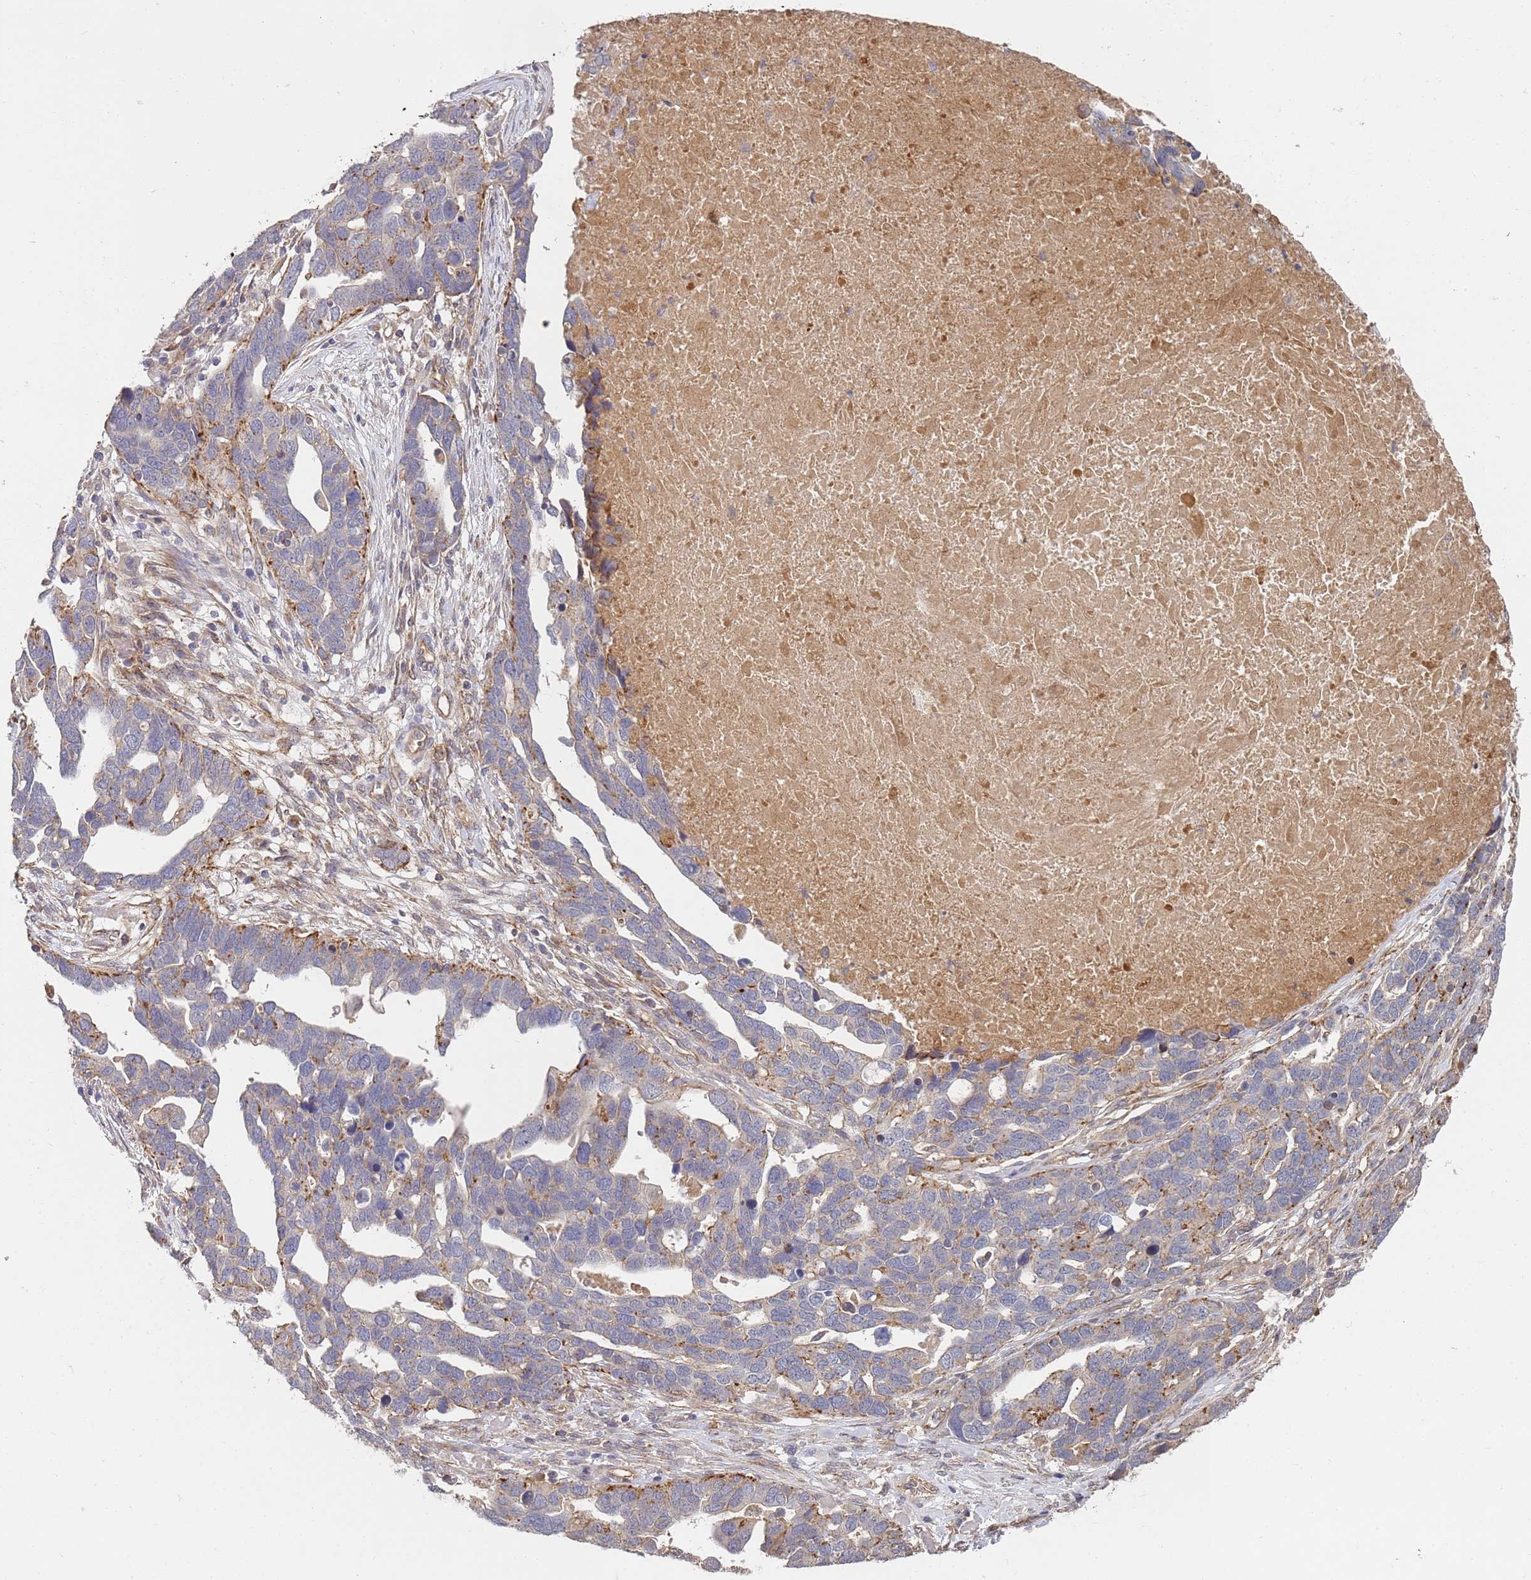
{"staining": {"intensity": "moderate", "quantity": "<25%", "location": "cytoplasmic/membranous"}, "tissue": "ovarian cancer", "cell_type": "Tumor cells", "image_type": "cancer", "snomed": [{"axis": "morphology", "description": "Cystadenocarcinoma, serous, NOS"}, {"axis": "topography", "description": "Ovary"}], "caption": "Tumor cells exhibit low levels of moderate cytoplasmic/membranous staining in about <25% of cells in ovarian serous cystadenocarcinoma. The staining was performed using DAB, with brown indicating positive protein expression. Nuclei are stained blue with hematoxylin.", "gene": "ABCB6", "patient": {"sex": "female", "age": 54}}